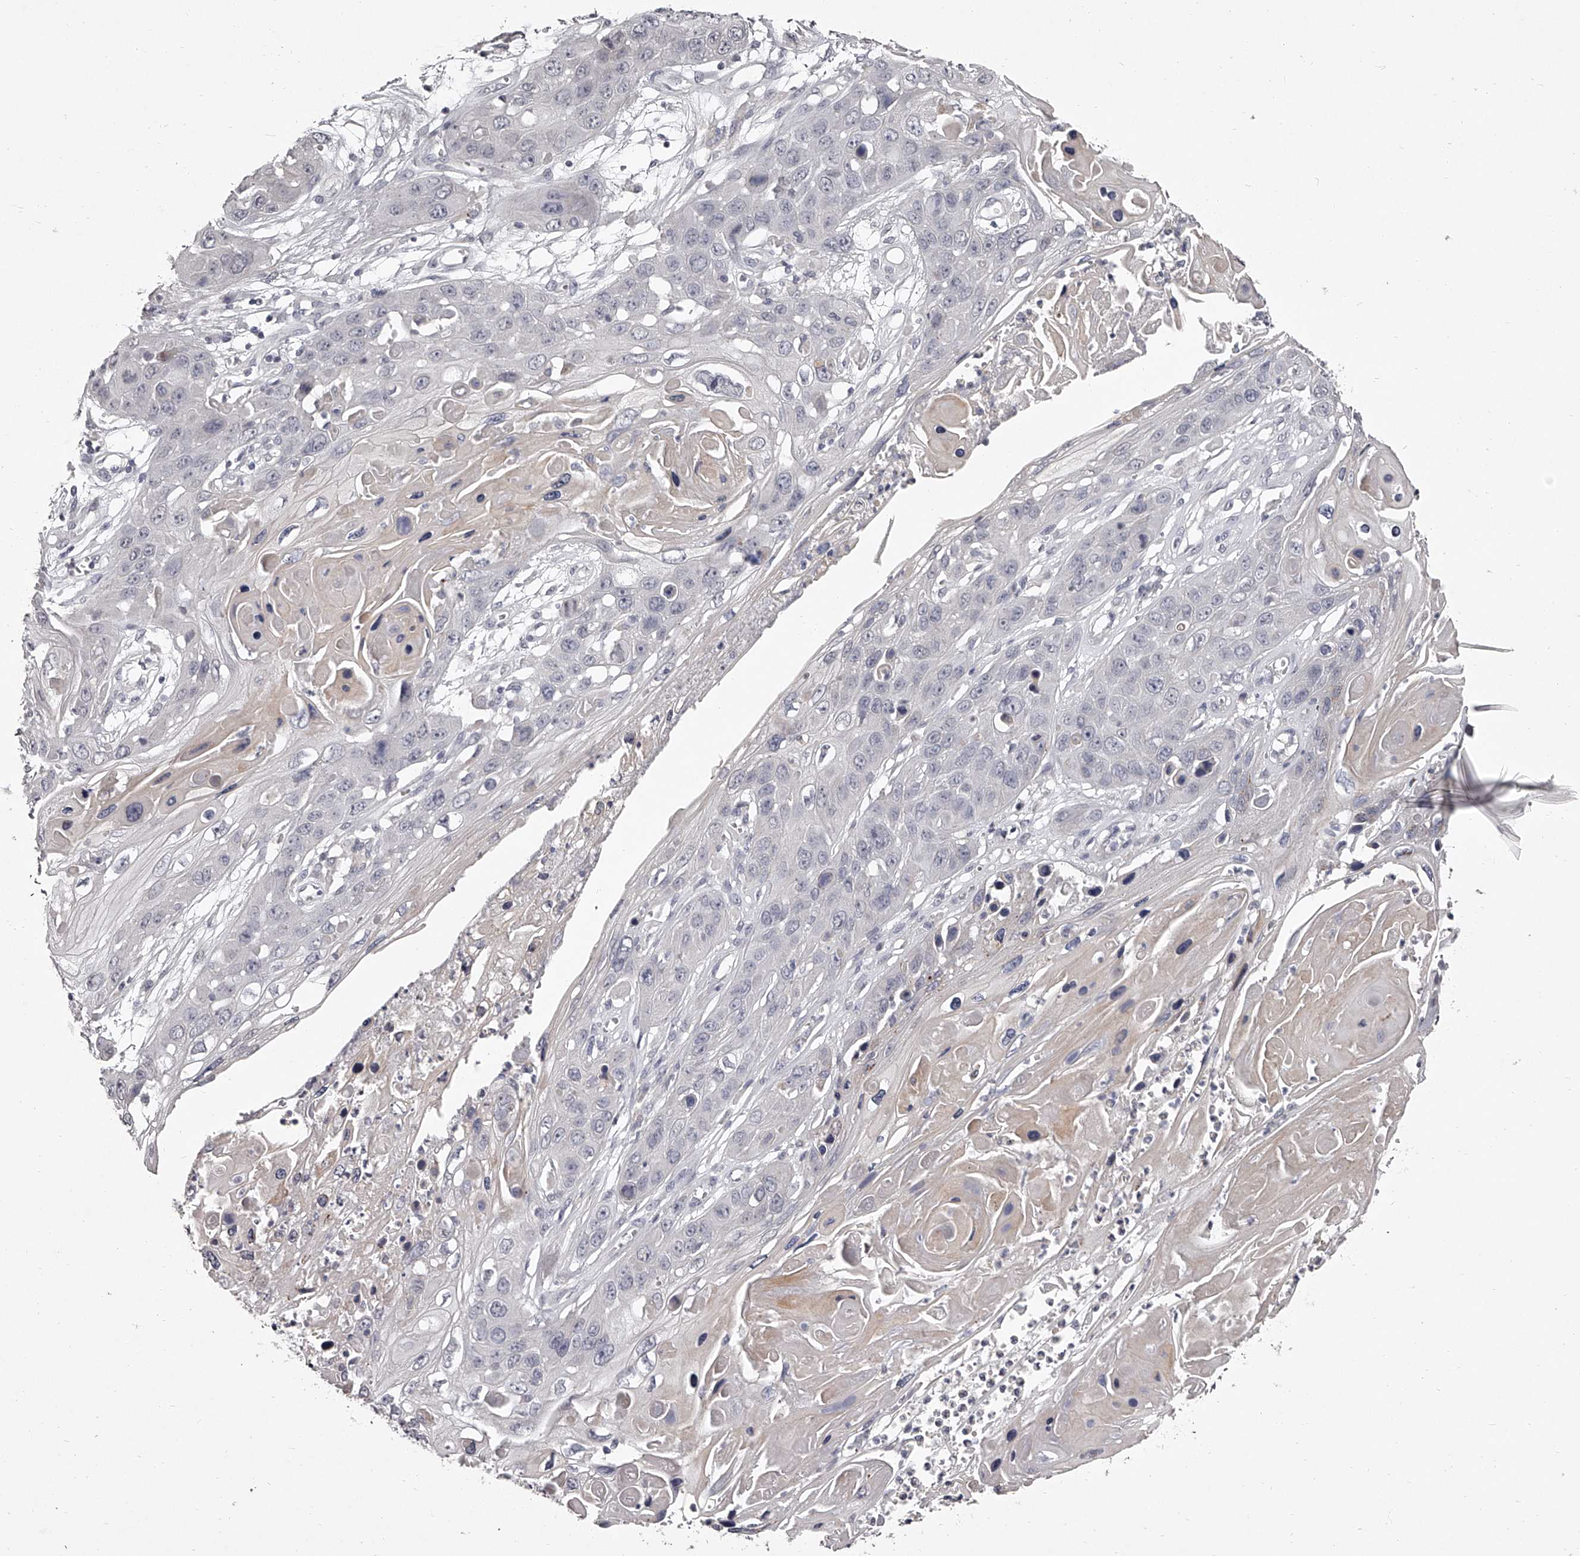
{"staining": {"intensity": "negative", "quantity": "none", "location": "none"}, "tissue": "skin cancer", "cell_type": "Tumor cells", "image_type": "cancer", "snomed": [{"axis": "morphology", "description": "Squamous cell carcinoma, NOS"}, {"axis": "topography", "description": "Skin"}], "caption": "Immunohistochemical staining of human squamous cell carcinoma (skin) demonstrates no significant staining in tumor cells. Brightfield microscopy of IHC stained with DAB (3,3'-diaminobenzidine) (brown) and hematoxylin (blue), captured at high magnification.", "gene": "NT5DC1", "patient": {"sex": "male", "age": 55}}